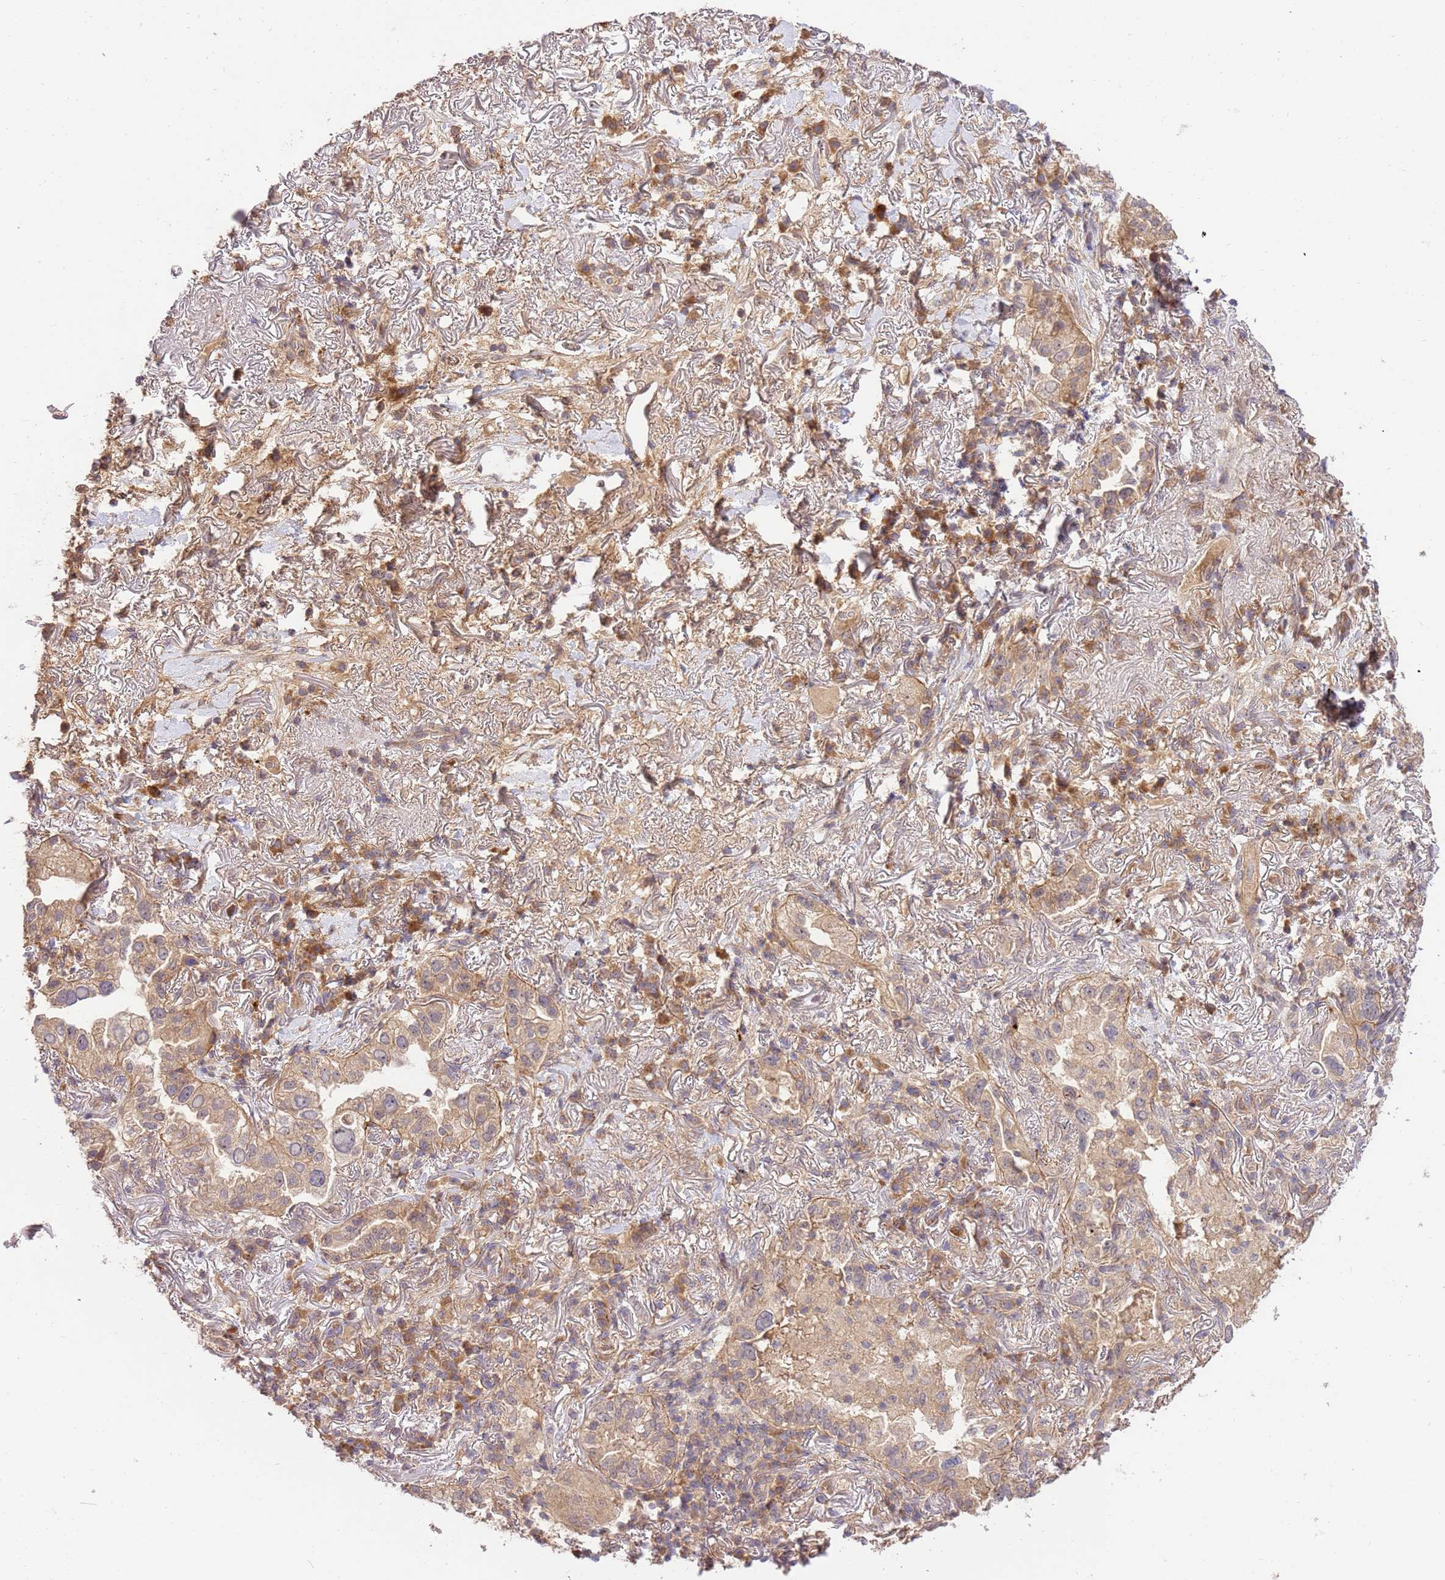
{"staining": {"intensity": "weak", "quantity": ">75%", "location": "cytoplasmic/membranous"}, "tissue": "lung cancer", "cell_type": "Tumor cells", "image_type": "cancer", "snomed": [{"axis": "morphology", "description": "Adenocarcinoma, NOS"}, {"axis": "topography", "description": "Lung"}], "caption": "IHC image of neoplastic tissue: lung adenocarcinoma stained using immunohistochemistry (IHC) displays low levels of weak protein expression localized specifically in the cytoplasmic/membranous of tumor cells, appearing as a cytoplasmic/membranous brown color.", "gene": "GAREM1", "patient": {"sex": "female", "age": 69}}